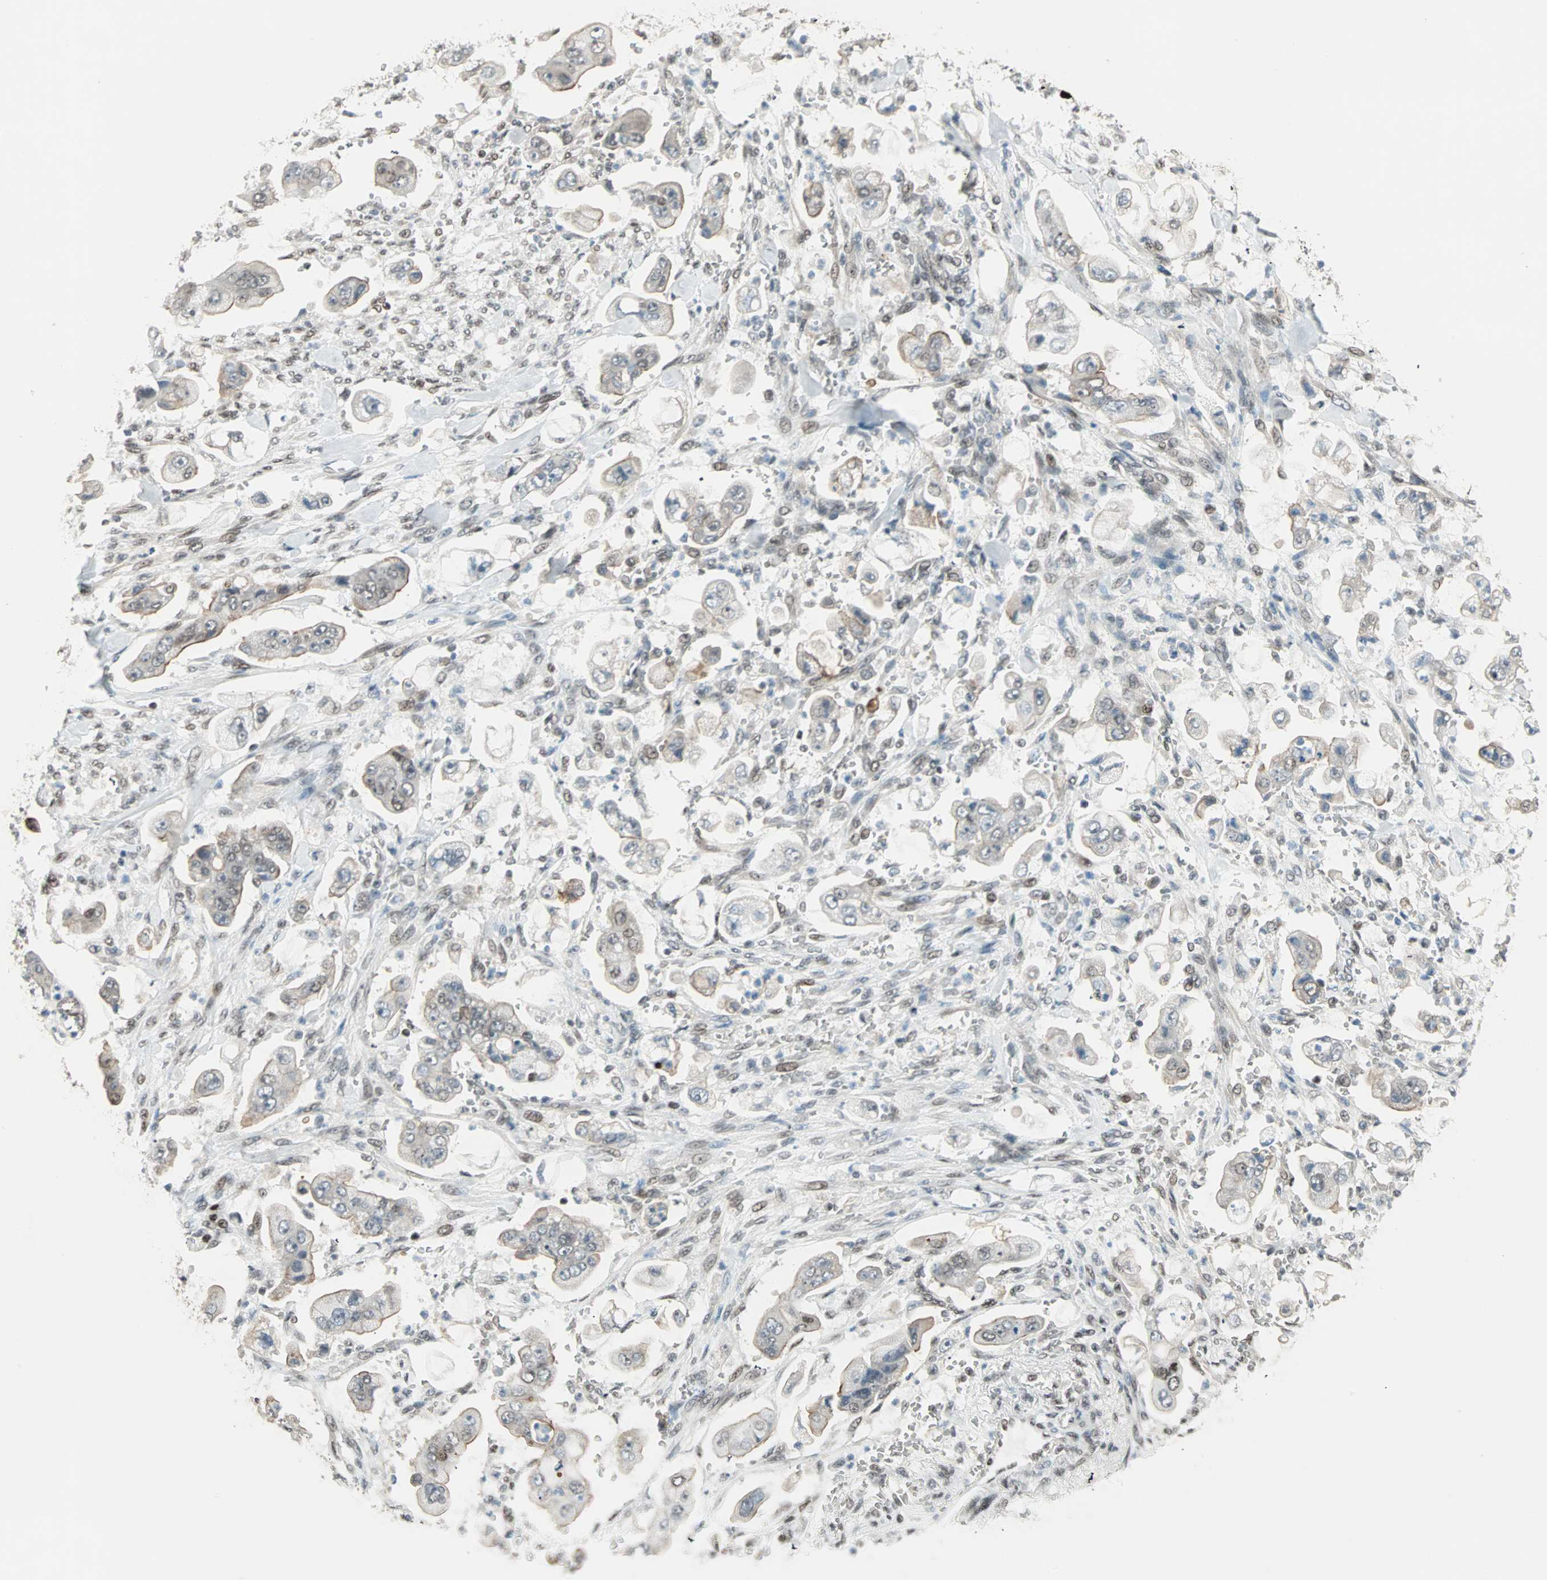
{"staining": {"intensity": "weak", "quantity": "25%-75%", "location": "cytoplasmic/membranous,nuclear"}, "tissue": "stomach cancer", "cell_type": "Tumor cells", "image_type": "cancer", "snomed": [{"axis": "morphology", "description": "Adenocarcinoma, NOS"}, {"axis": "topography", "description": "Stomach"}], "caption": "Stomach cancer (adenocarcinoma) tissue shows weak cytoplasmic/membranous and nuclear positivity in about 25%-75% of tumor cells", "gene": "MDC1", "patient": {"sex": "male", "age": 62}}